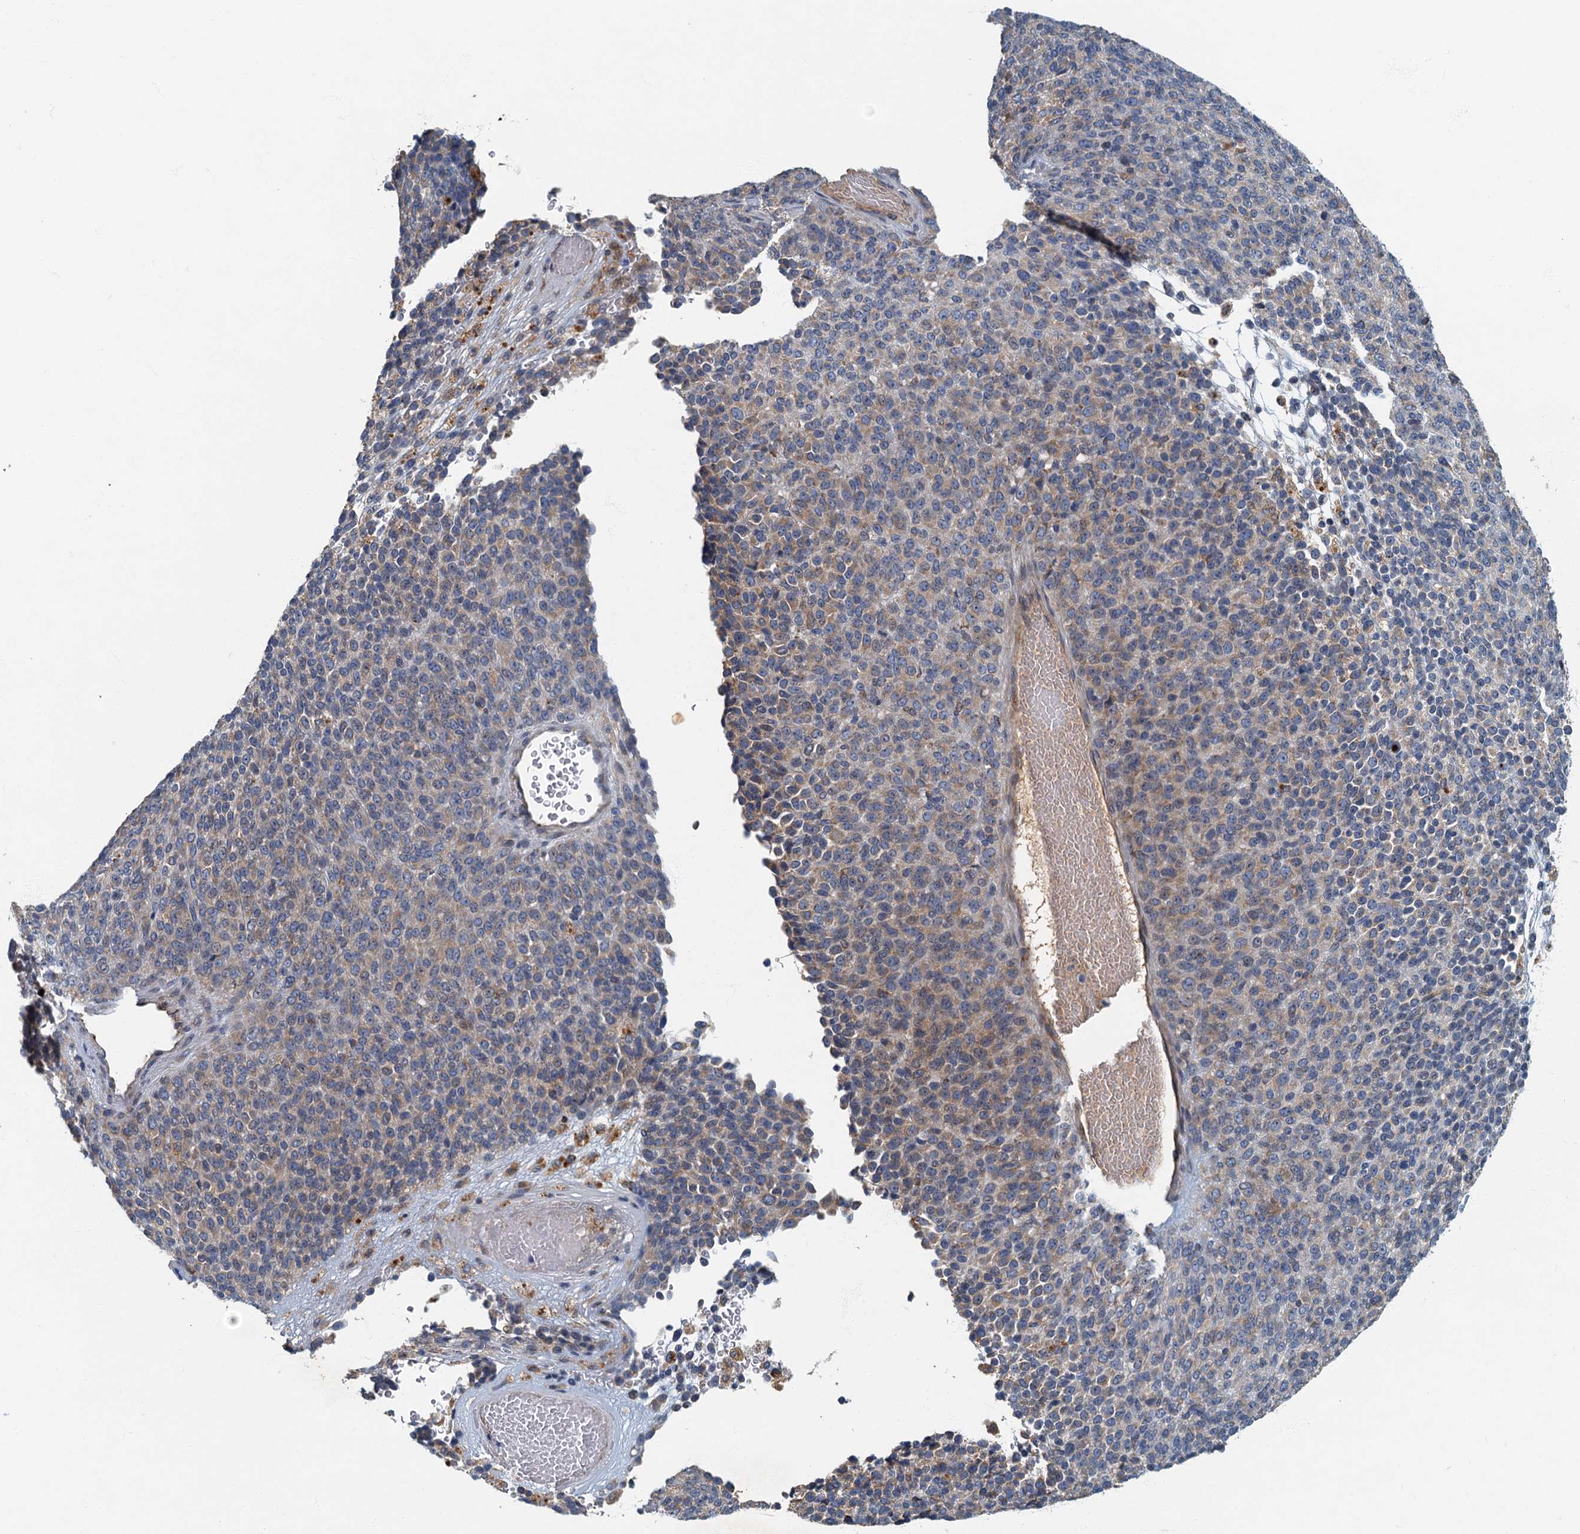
{"staining": {"intensity": "weak", "quantity": "25%-75%", "location": "cytoplasmic/membranous"}, "tissue": "melanoma", "cell_type": "Tumor cells", "image_type": "cancer", "snomed": [{"axis": "morphology", "description": "Malignant melanoma, Metastatic site"}, {"axis": "topography", "description": "Brain"}], "caption": "Human melanoma stained with a brown dye displays weak cytoplasmic/membranous positive positivity in approximately 25%-75% of tumor cells.", "gene": "SPDYC", "patient": {"sex": "female", "age": 56}}